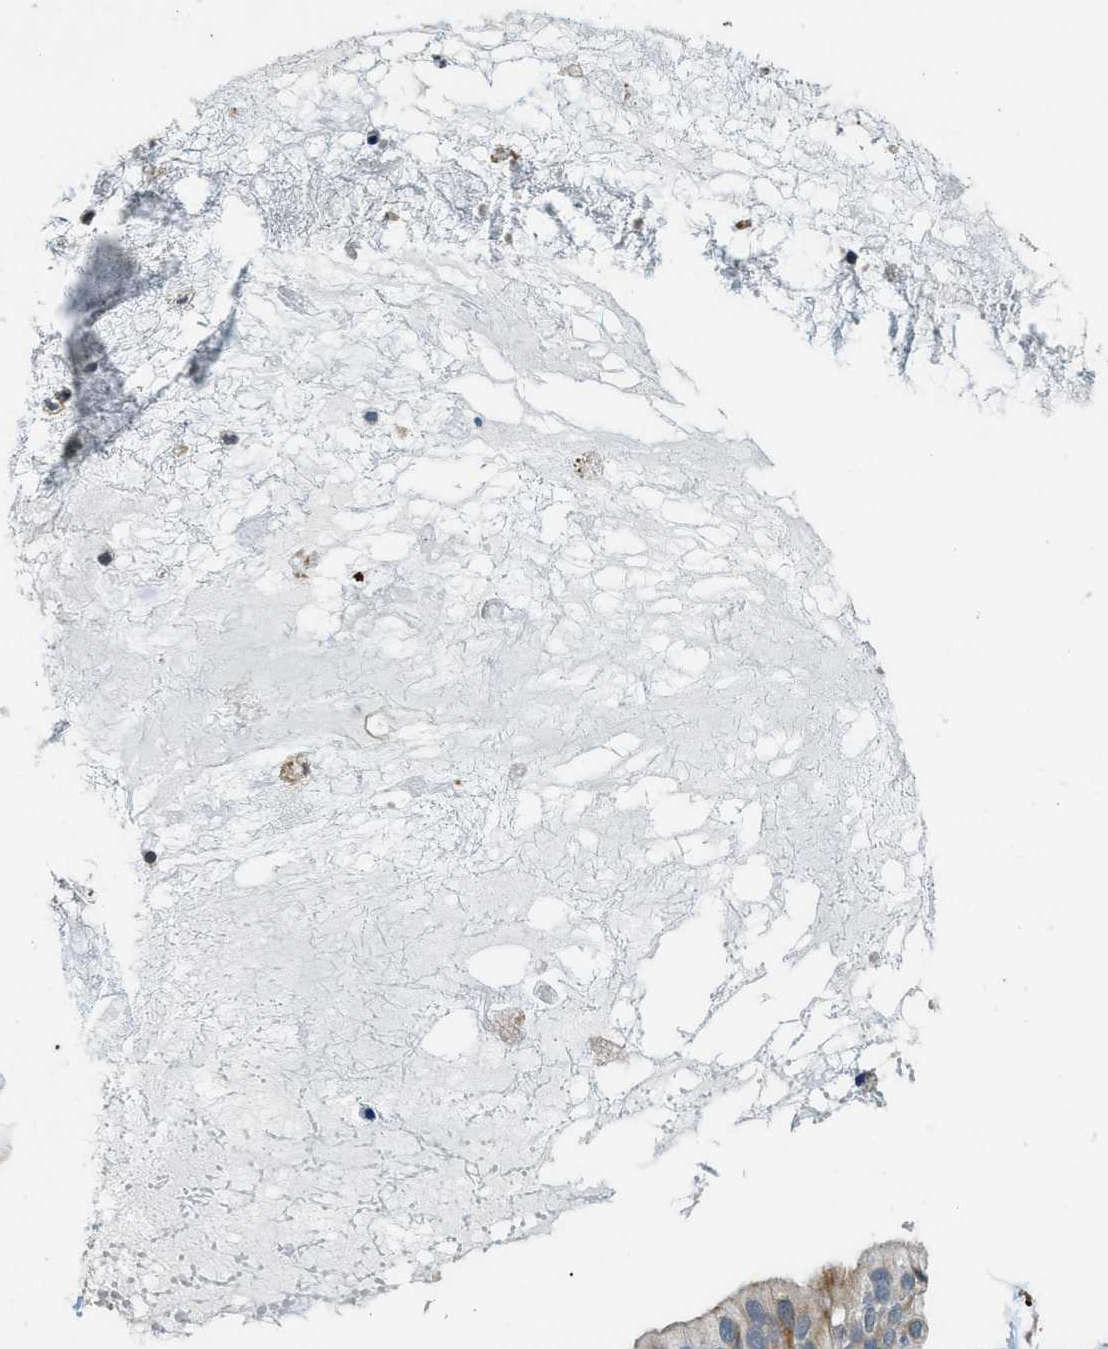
{"staining": {"intensity": "strong", "quantity": "25%-75%", "location": "cytoplasmic/membranous"}, "tissue": "ovarian cancer", "cell_type": "Tumor cells", "image_type": "cancer", "snomed": [{"axis": "morphology", "description": "Cystadenocarcinoma, mucinous, NOS"}, {"axis": "topography", "description": "Ovary"}], "caption": "A high-resolution photomicrograph shows immunohistochemistry staining of mucinous cystadenocarcinoma (ovarian), which displays strong cytoplasmic/membranous positivity in approximately 25%-75% of tumor cells.", "gene": "HERC2", "patient": {"sex": "female", "age": 80}}